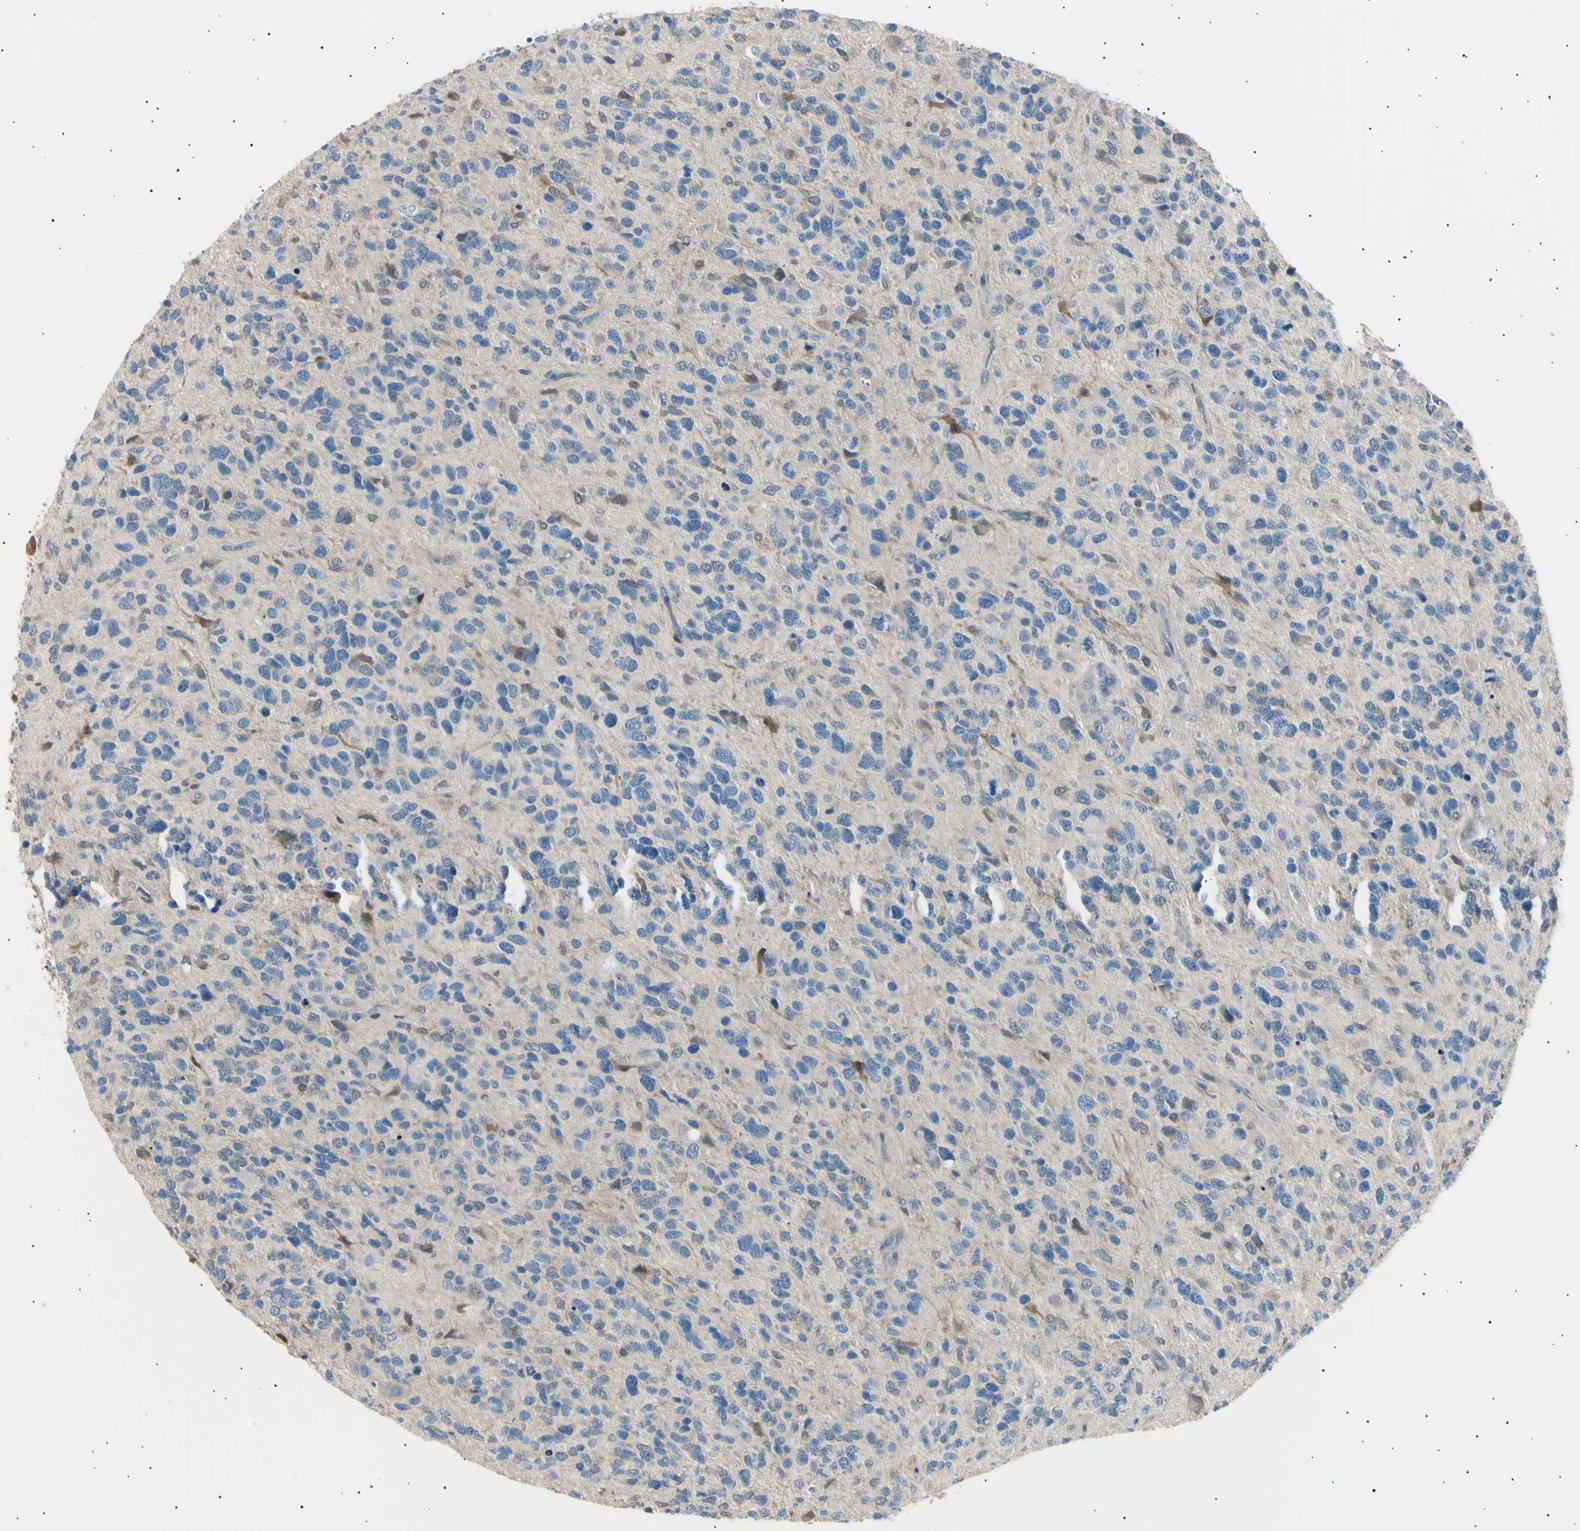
{"staining": {"intensity": "negative", "quantity": "none", "location": "none"}, "tissue": "glioma", "cell_type": "Tumor cells", "image_type": "cancer", "snomed": [{"axis": "morphology", "description": "Glioma, malignant, High grade"}, {"axis": "topography", "description": "Brain"}], "caption": "A high-resolution histopathology image shows immunohistochemistry (IHC) staining of high-grade glioma (malignant), which shows no significant expression in tumor cells.", "gene": "LHPP", "patient": {"sex": "female", "age": 58}}